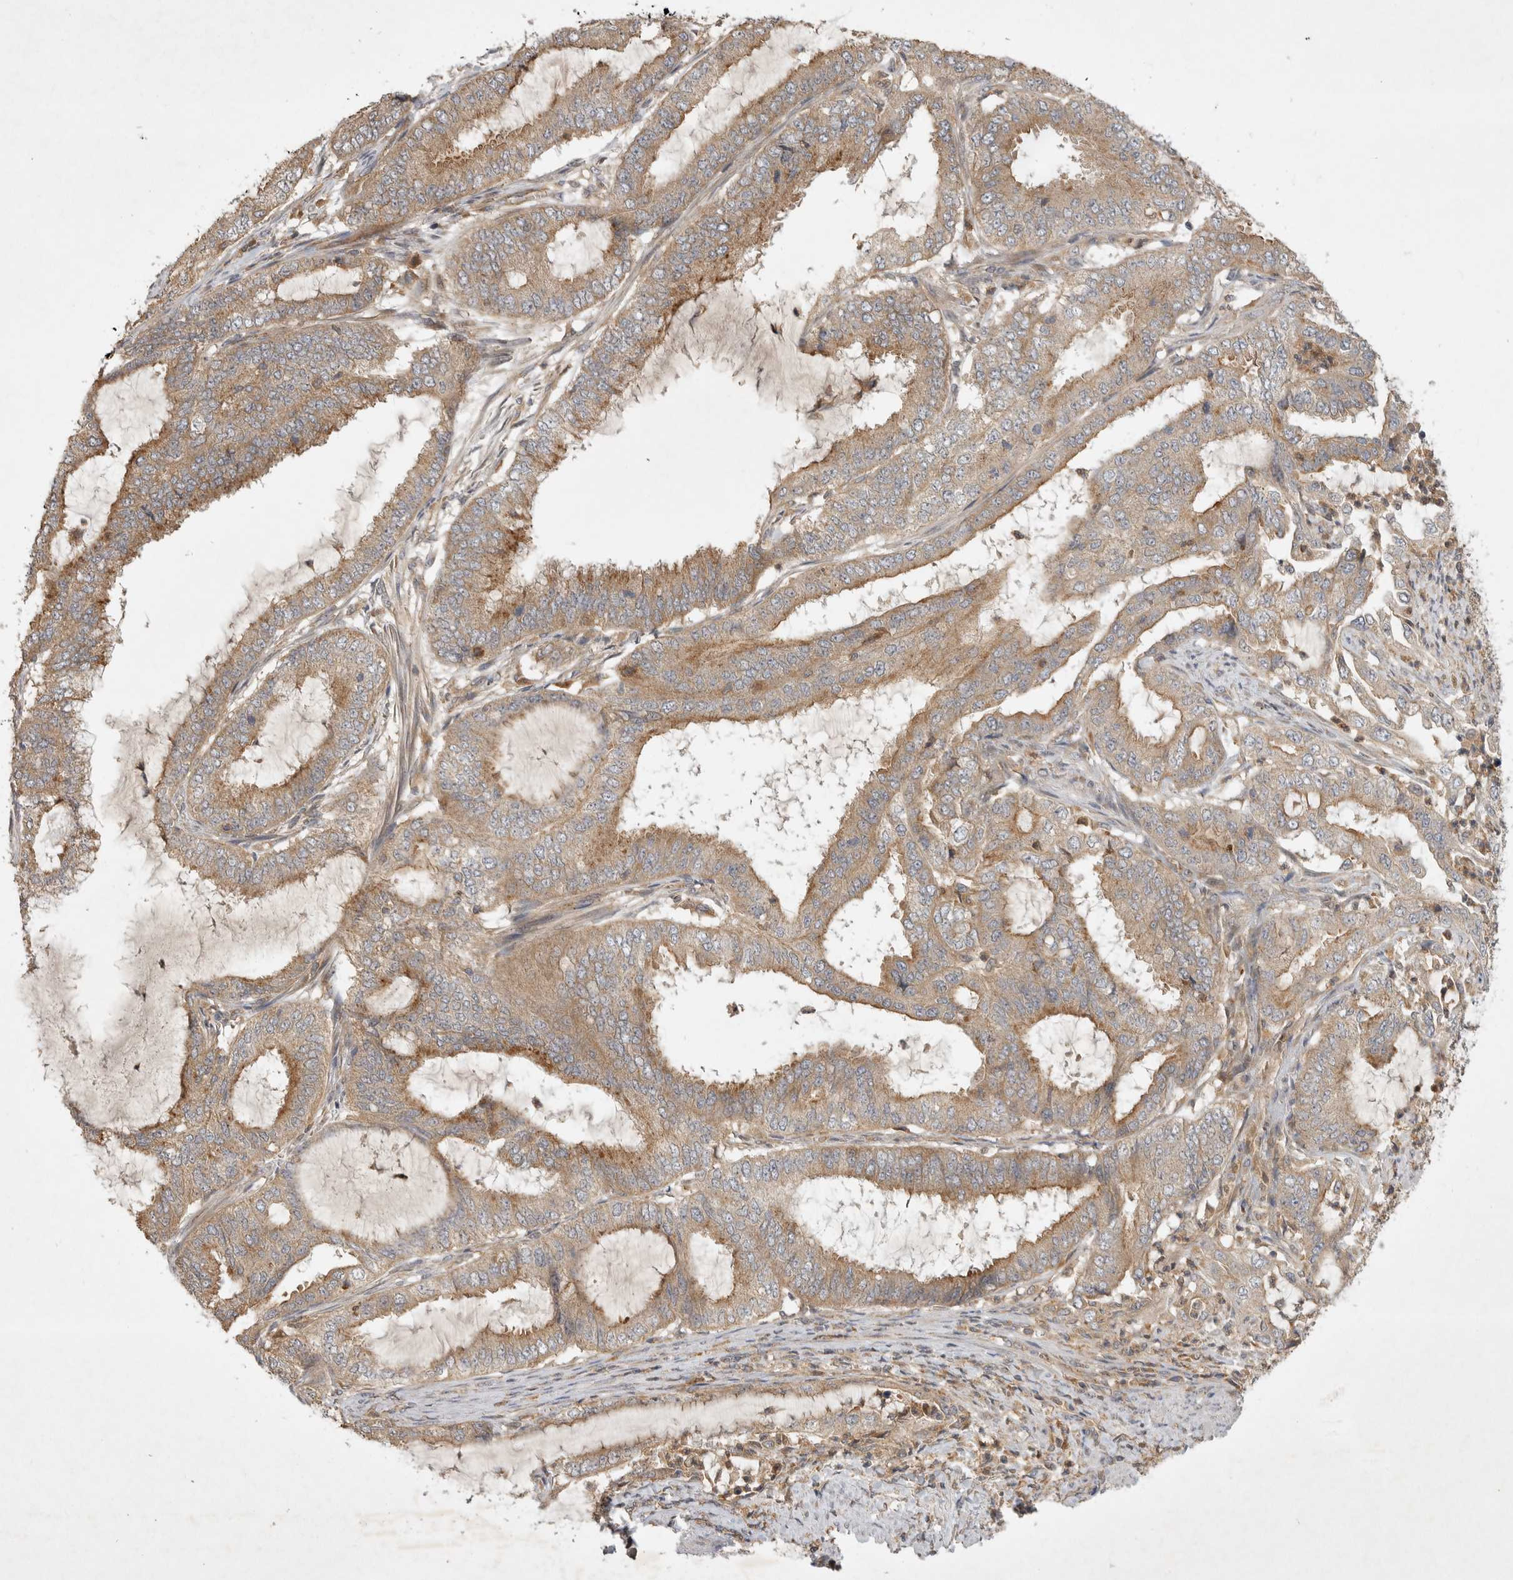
{"staining": {"intensity": "moderate", "quantity": ">75%", "location": "cytoplasmic/membranous"}, "tissue": "endometrial cancer", "cell_type": "Tumor cells", "image_type": "cancer", "snomed": [{"axis": "morphology", "description": "Adenocarcinoma, NOS"}, {"axis": "topography", "description": "Endometrium"}], "caption": "Endometrial adenocarcinoma stained with a brown dye exhibits moderate cytoplasmic/membranous positive expression in about >75% of tumor cells.", "gene": "ZNF232", "patient": {"sex": "female", "age": 51}}